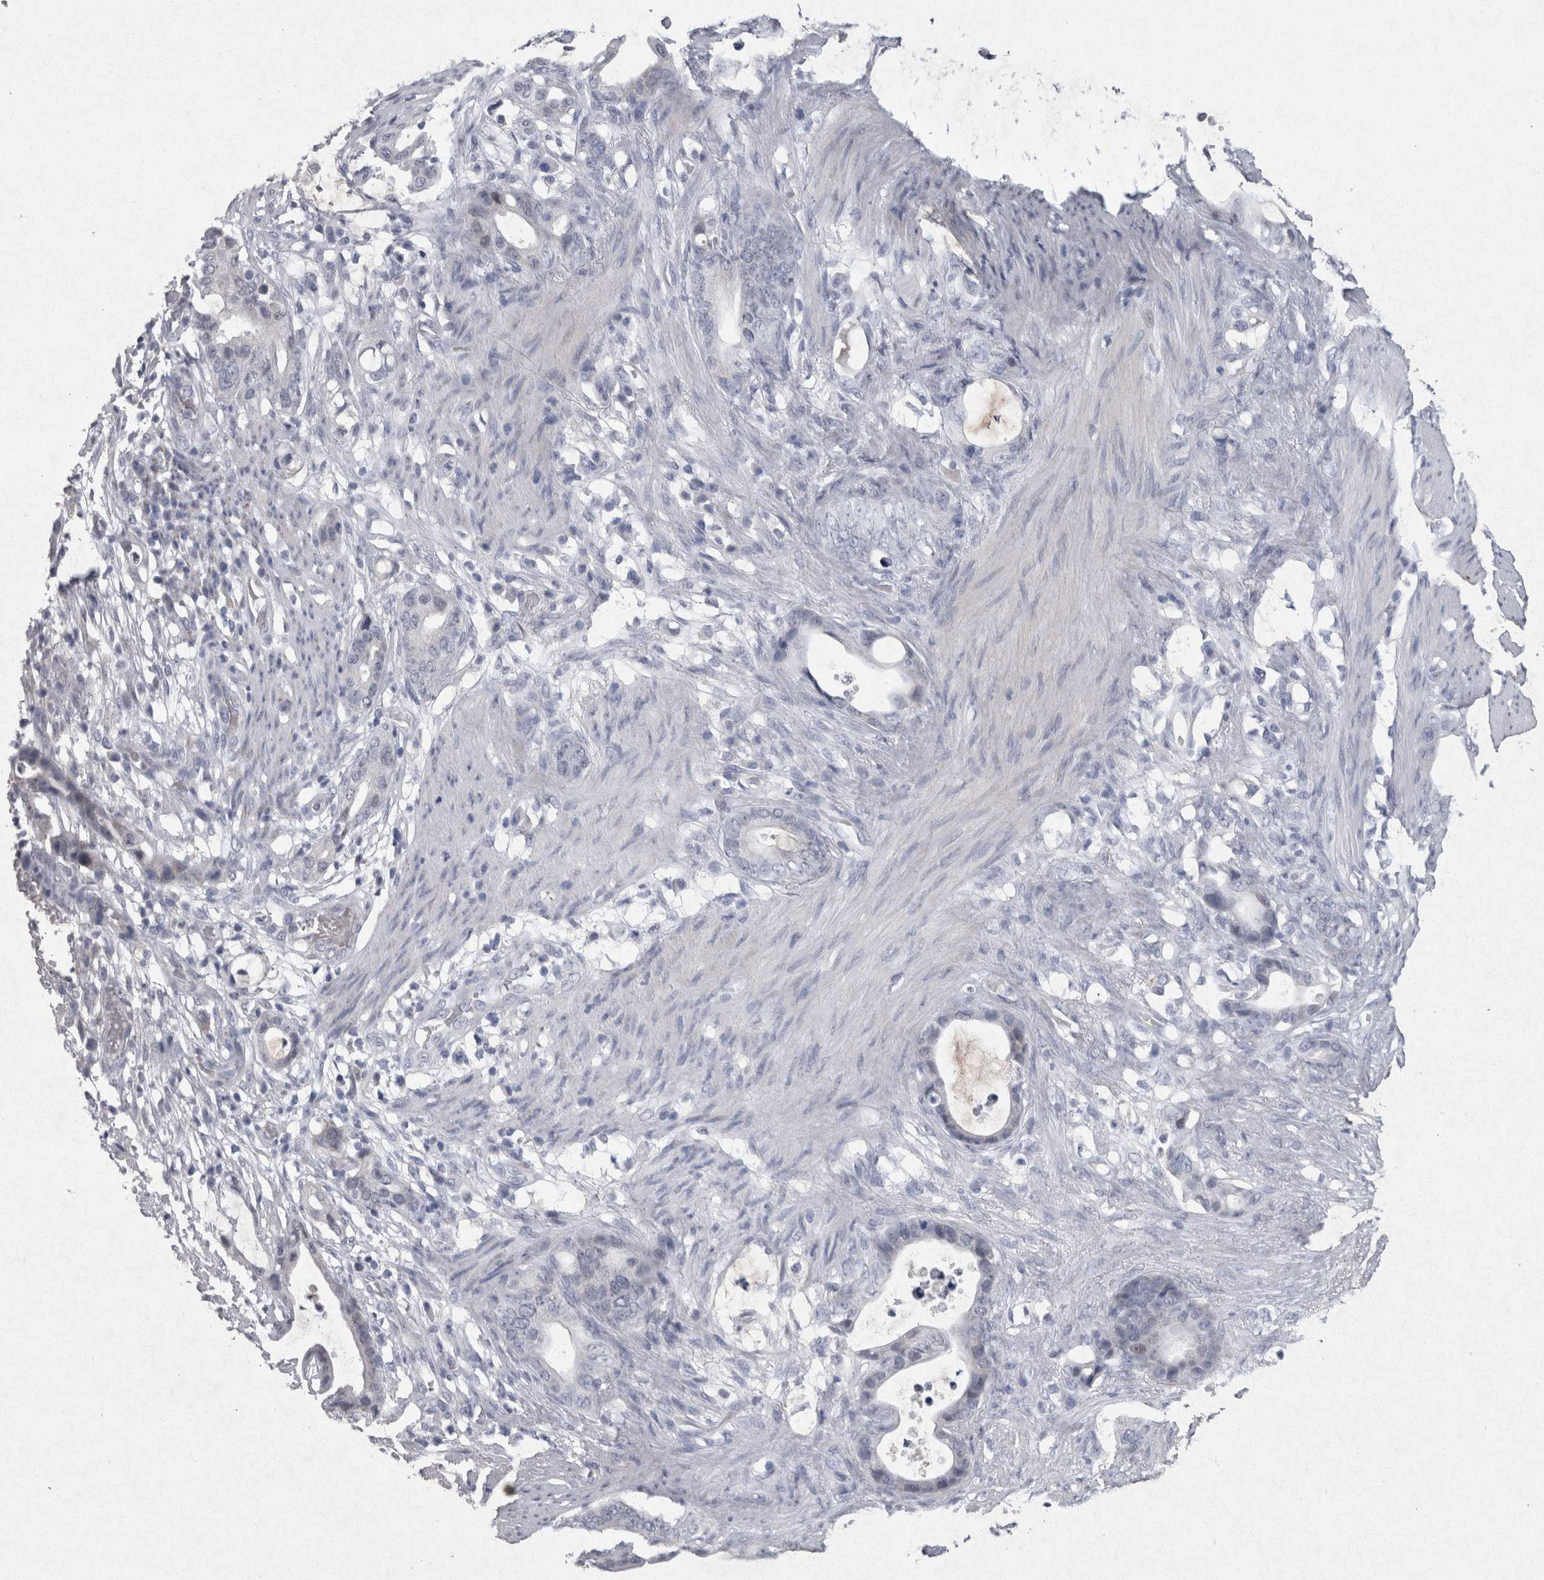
{"staining": {"intensity": "negative", "quantity": "none", "location": "none"}, "tissue": "stomach cancer", "cell_type": "Tumor cells", "image_type": "cancer", "snomed": [{"axis": "morphology", "description": "Adenocarcinoma, NOS"}, {"axis": "topography", "description": "Stomach"}], "caption": "IHC histopathology image of neoplastic tissue: adenocarcinoma (stomach) stained with DAB (3,3'-diaminobenzidine) reveals no significant protein staining in tumor cells. Nuclei are stained in blue.", "gene": "PDX1", "patient": {"sex": "female", "age": 75}}